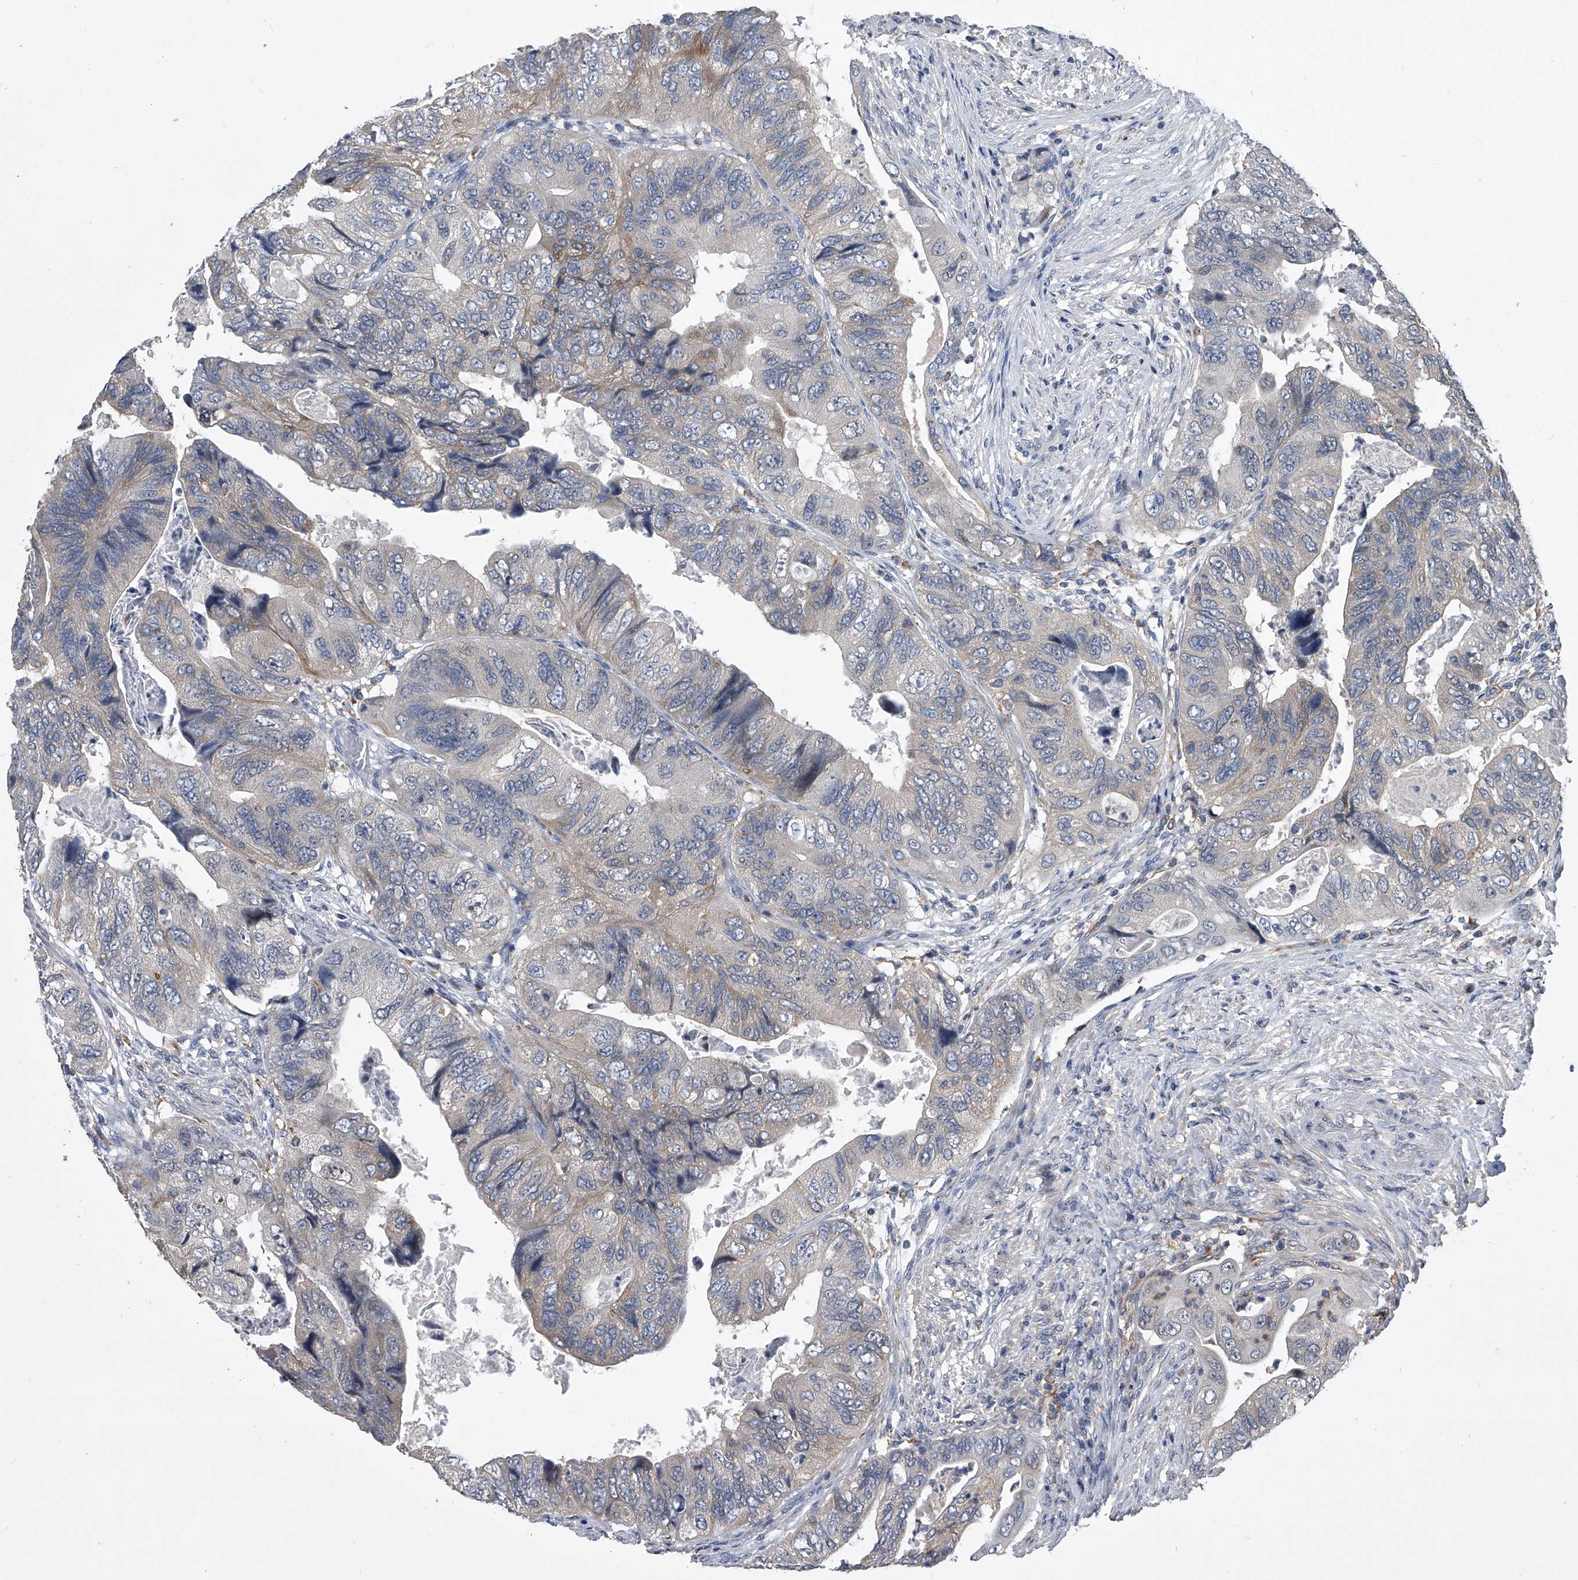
{"staining": {"intensity": "weak", "quantity": "<25%", "location": "cytoplasmic/membranous"}, "tissue": "colorectal cancer", "cell_type": "Tumor cells", "image_type": "cancer", "snomed": [{"axis": "morphology", "description": "Adenocarcinoma, NOS"}, {"axis": "topography", "description": "Rectum"}], "caption": "Immunohistochemistry (IHC) micrograph of human colorectal cancer (adenocarcinoma) stained for a protein (brown), which demonstrates no staining in tumor cells.", "gene": "MAP4K3", "patient": {"sex": "male", "age": 63}}